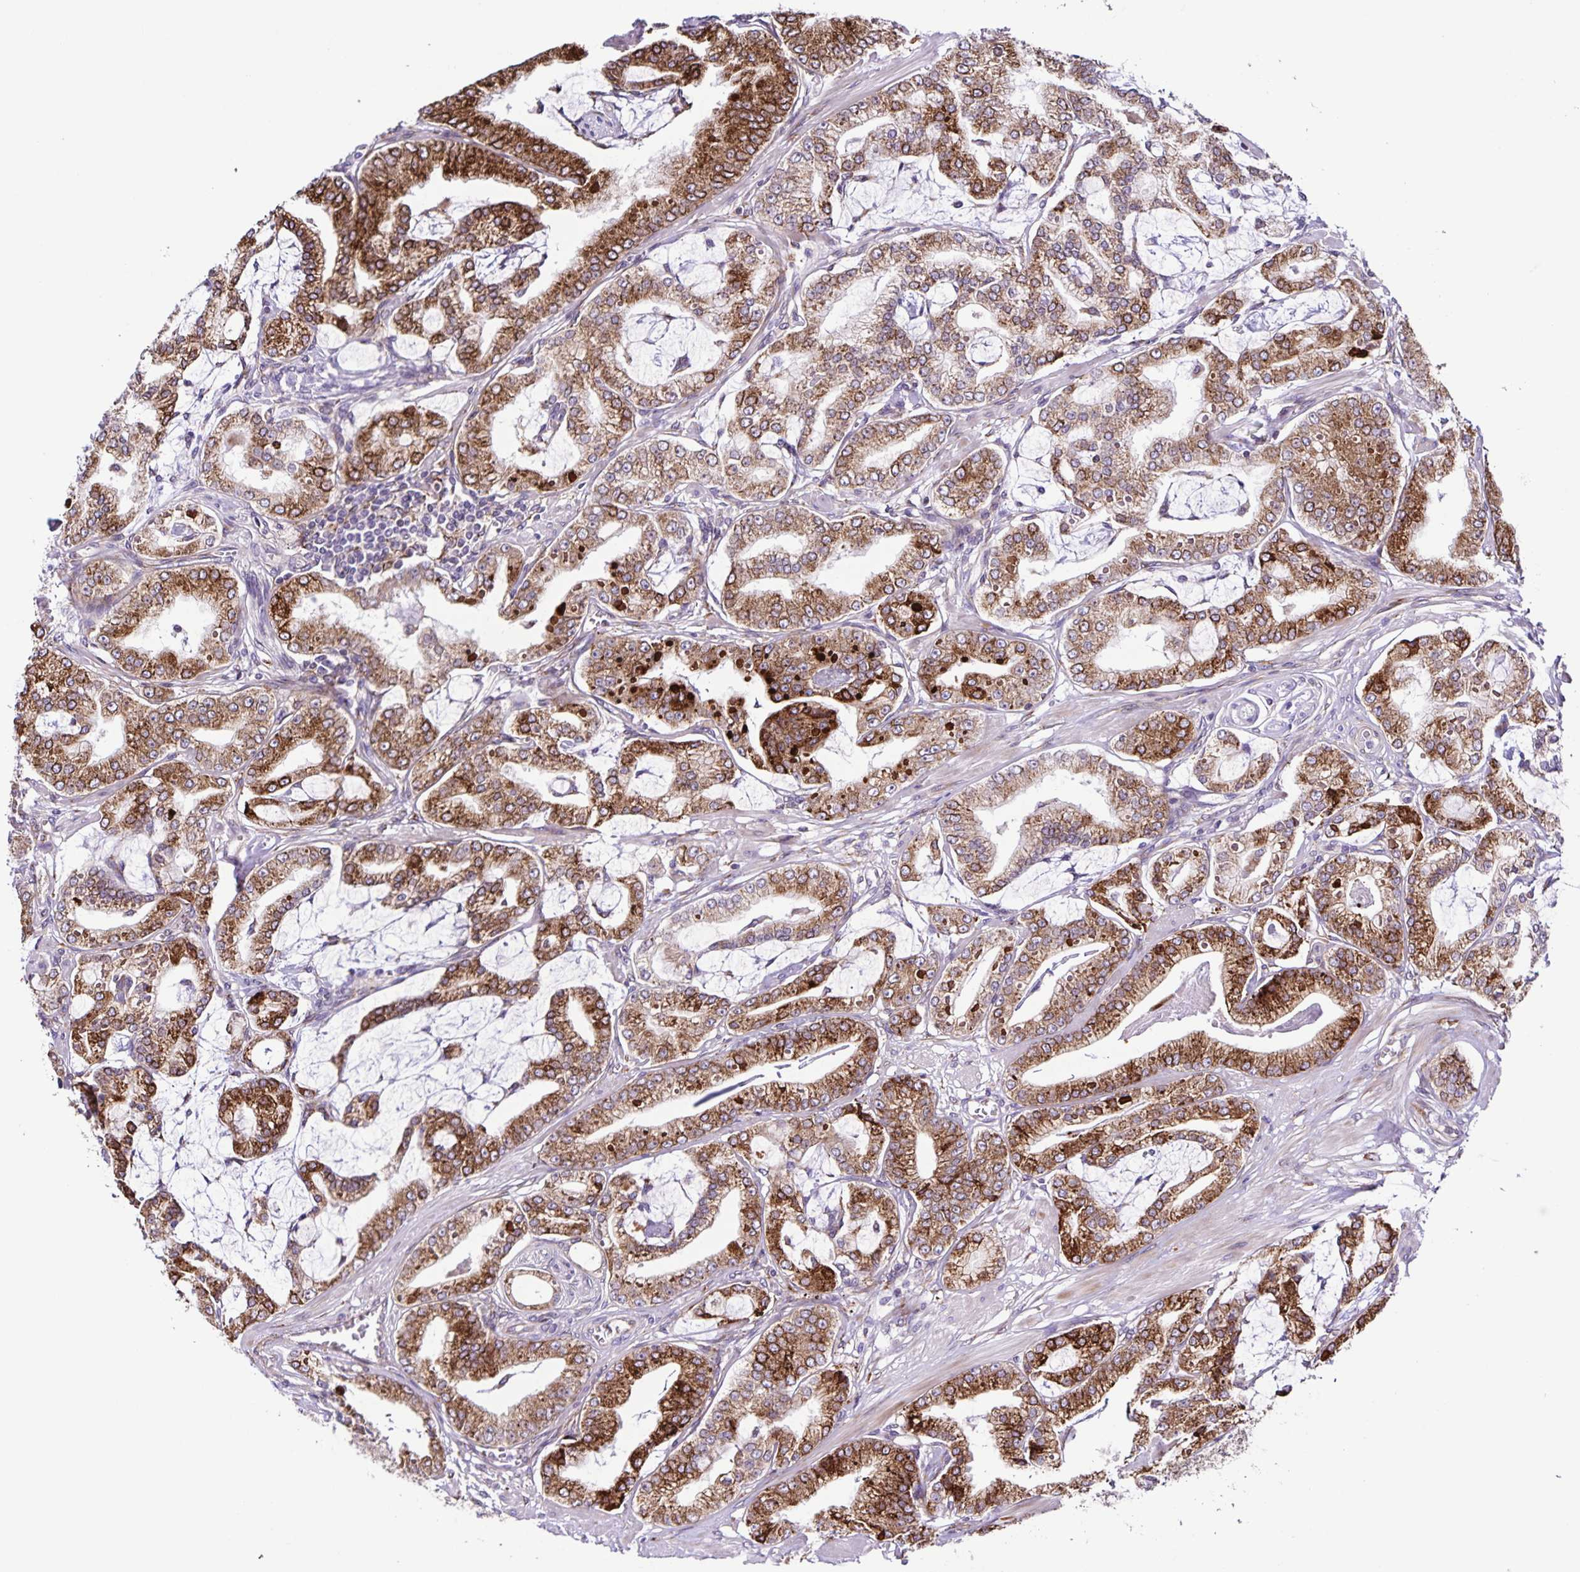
{"staining": {"intensity": "strong", "quantity": "25%-75%", "location": "cytoplasmic/membranous"}, "tissue": "prostate cancer", "cell_type": "Tumor cells", "image_type": "cancer", "snomed": [{"axis": "morphology", "description": "Adenocarcinoma, High grade"}, {"axis": "topography", "description": "Prostate"}], "caption": "DAB (3,3'-diaminobenzidine) immunohistochemical staining of prostate cancer (high-grade adenocarcinoma) shows strong cytoplasmic/membranous protein staining in approximately 25%-75% of tumor cells. The protein is shown in brown color, while the nuclei are stained blue.", "gene": "OSBPL5", "patient": {"sex": "male", "age": 71}}